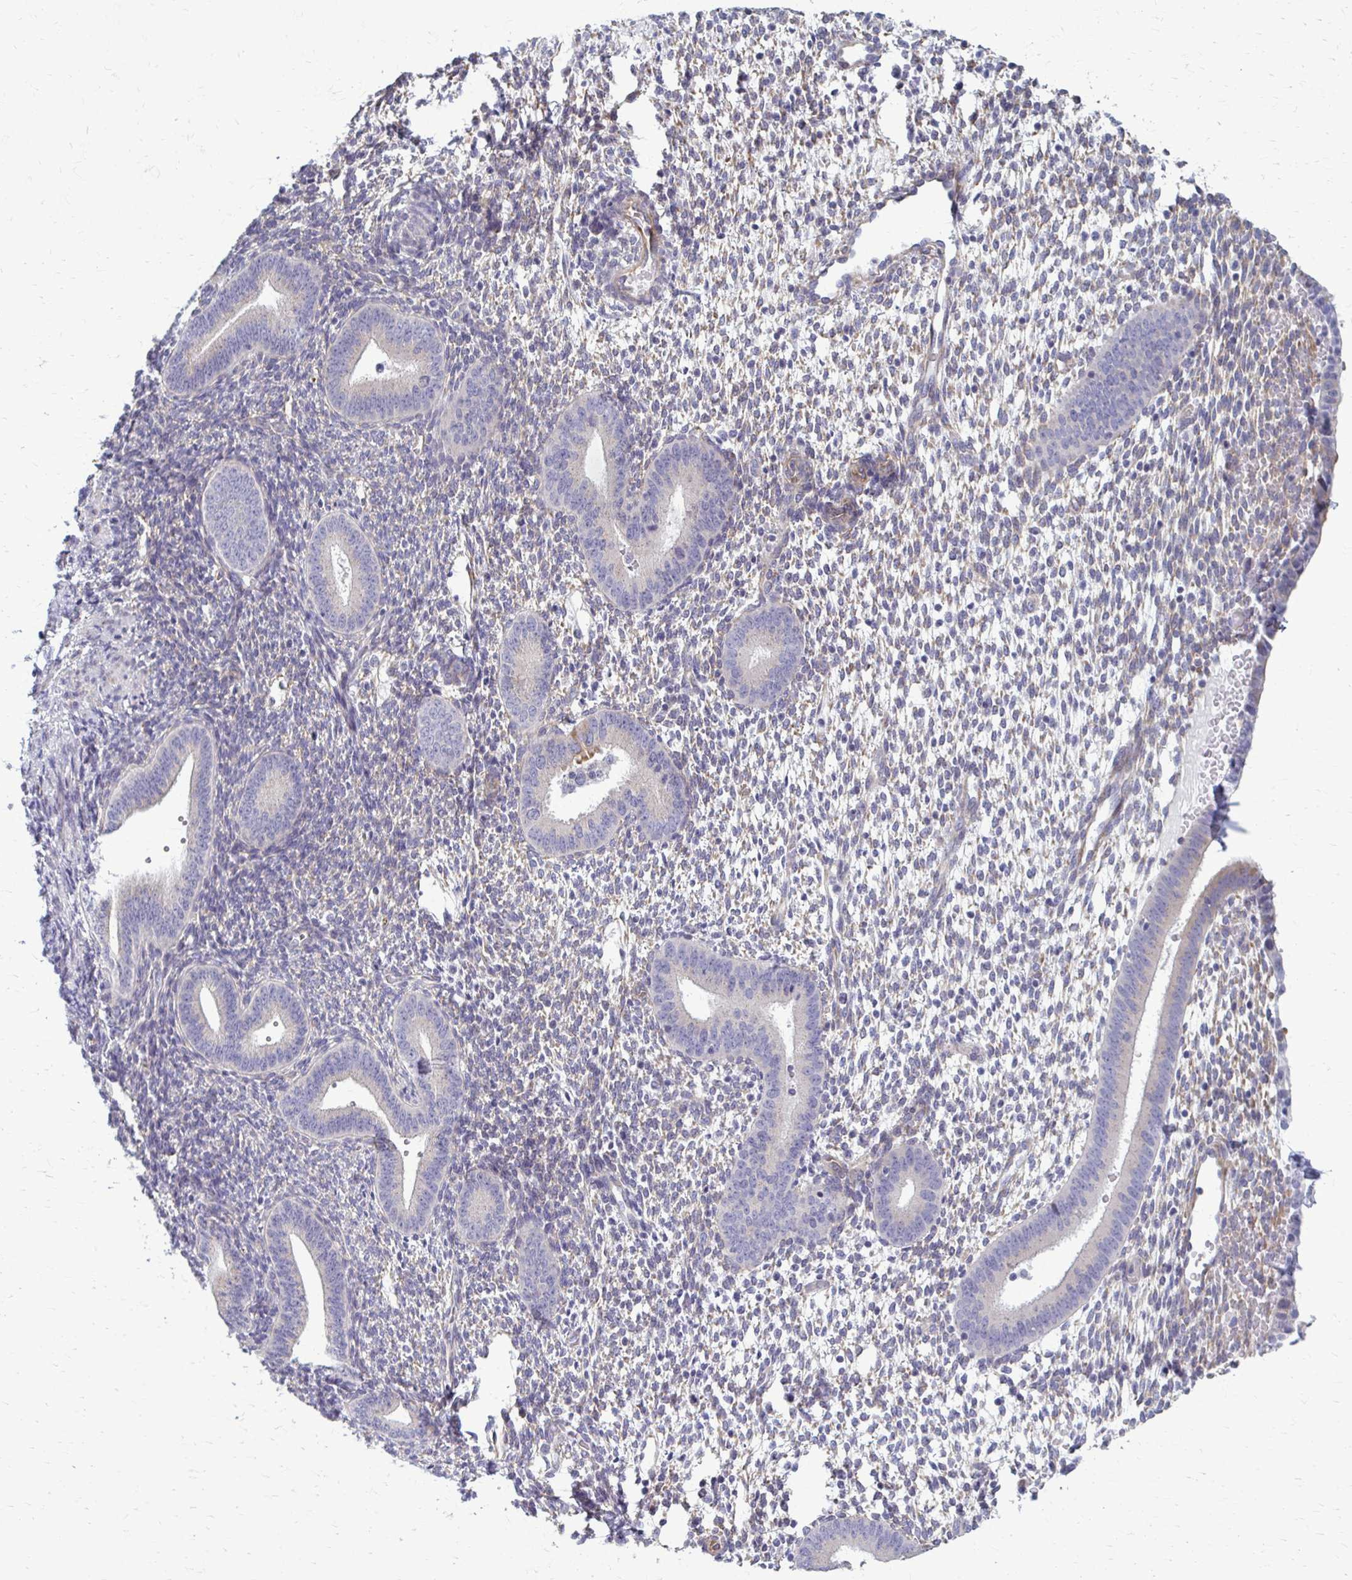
{"staining": {"intensity": "negative", "quantity": "none", "location": "none"}, "tissue": "endometrium", "cell_type": "Cells in endometrial stroma", "image_type": "normal", "snomed": [{"axis": "morphology", "description": "Normal tissue, NOS"}, {"axis": "topography", "description": "Endometrium"}], "caption": "IHC image of normal endometrium stained for a protein (brown), which displays no expression in cells in endometrial stroma. (DAB (3,3'-diaminobenzidine) IHC with hematoxylin counter stain).", "gene": "DEPP1", "patient": {"sex": "female", "age": 40}}